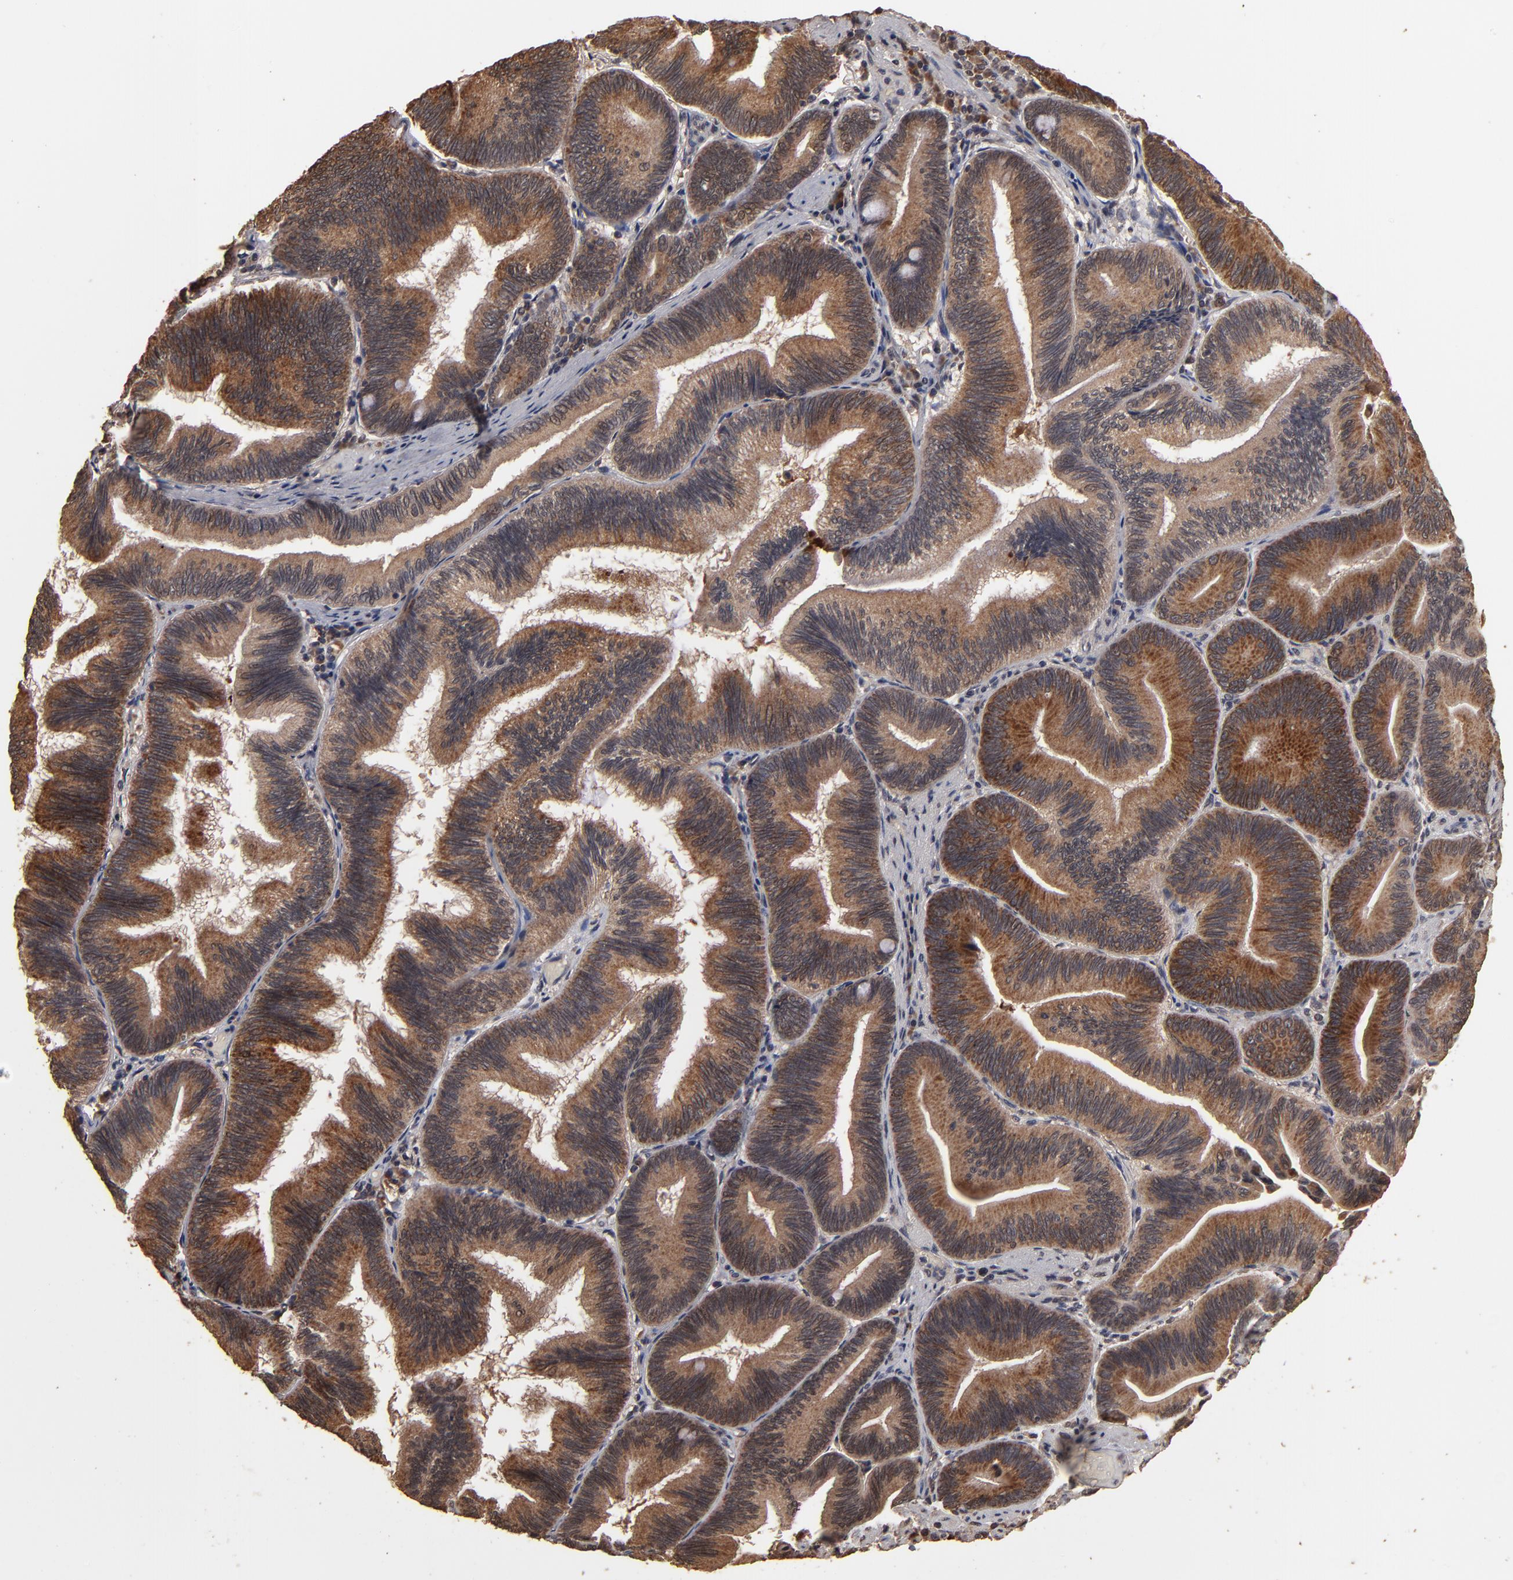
{"staining": {"intensity": "strong", "quantity": ">75%", "location": "cytoplasmic/membranous,nuclear"}, "tissue": "pancreatic cancer", "cell_type": "Tumor cells", "image_type": "cancer", "snomed": [{"axis": "morphology", "description": "Adenocarcinoma, NOS"}, {"axis": "topography", "description": "Pancreas"}], "caption": "Pancreatic adenocarcinoma stained for a protein exhibits strong cytoplasmic/membranous and nuclear positivity in tumor cells.", "gene": "NXF2B", "patient": {"sex": "male", "age": 82}}